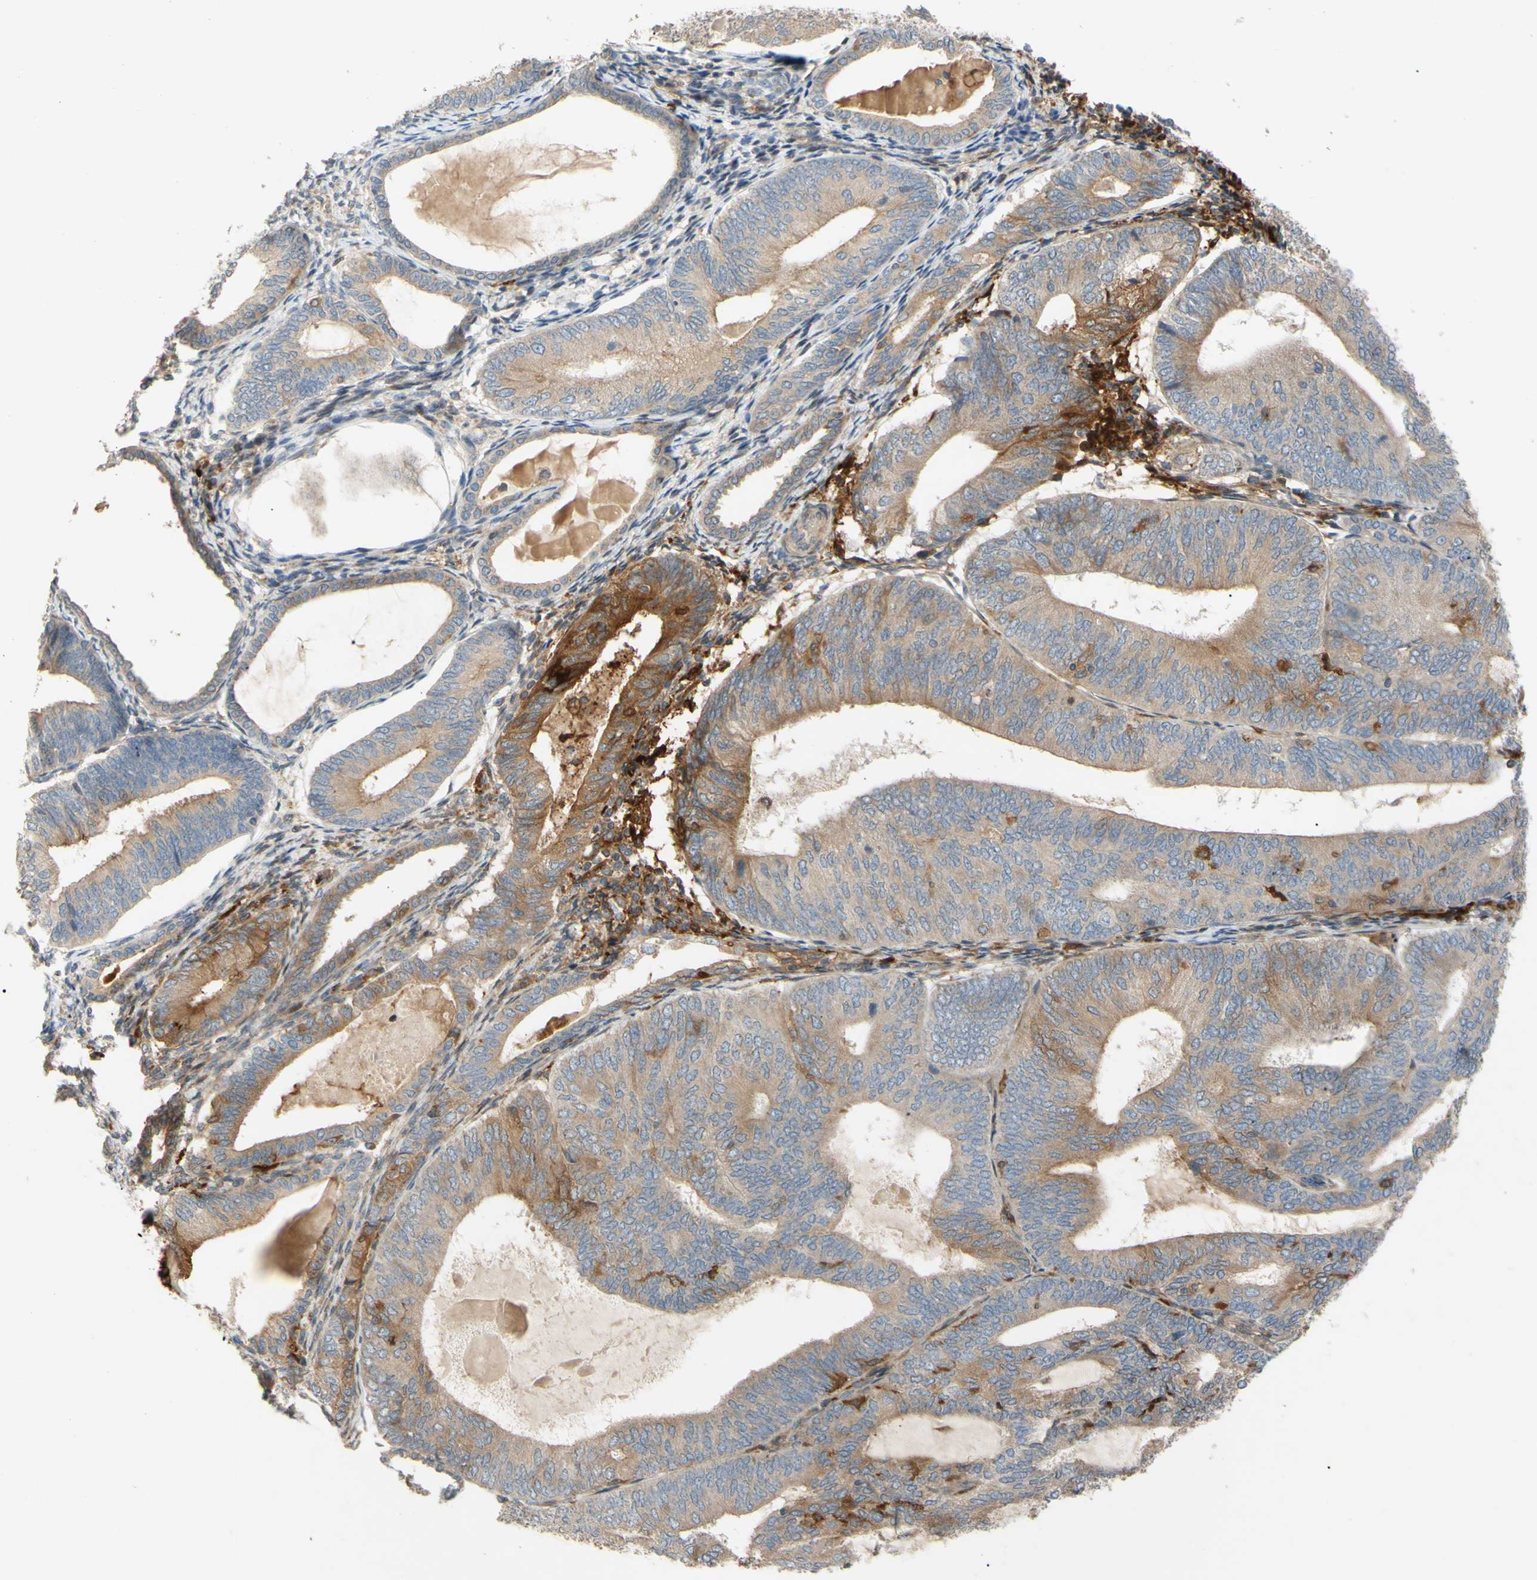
{"staining": {"intensity": "weak", "quantity": ">75%", "location": "cytoplasmic/membranous"}, "tissue": "endometrial cancer", "cell_type": "Tumor cells", "image_type": "cancer", "snomed": [{"axis": "morphology", "description": "Adenocarcinoma, NOS"}, {"axis": "topography", "description": "Endometrium"}], "caption": "High-power microscopy captured an immunohistochemistry (IHC) image of endometrial cancer, revealing weak cytoplasmic/membranous staining in approximately >75% of tumor cells. The staining was performed using DAB, with brown indicating positive protein expression. Nuclei are stained blue with hematoxylin.", "gene": "SPTLC1", "patient": {"sex": "female", "age": 81}}